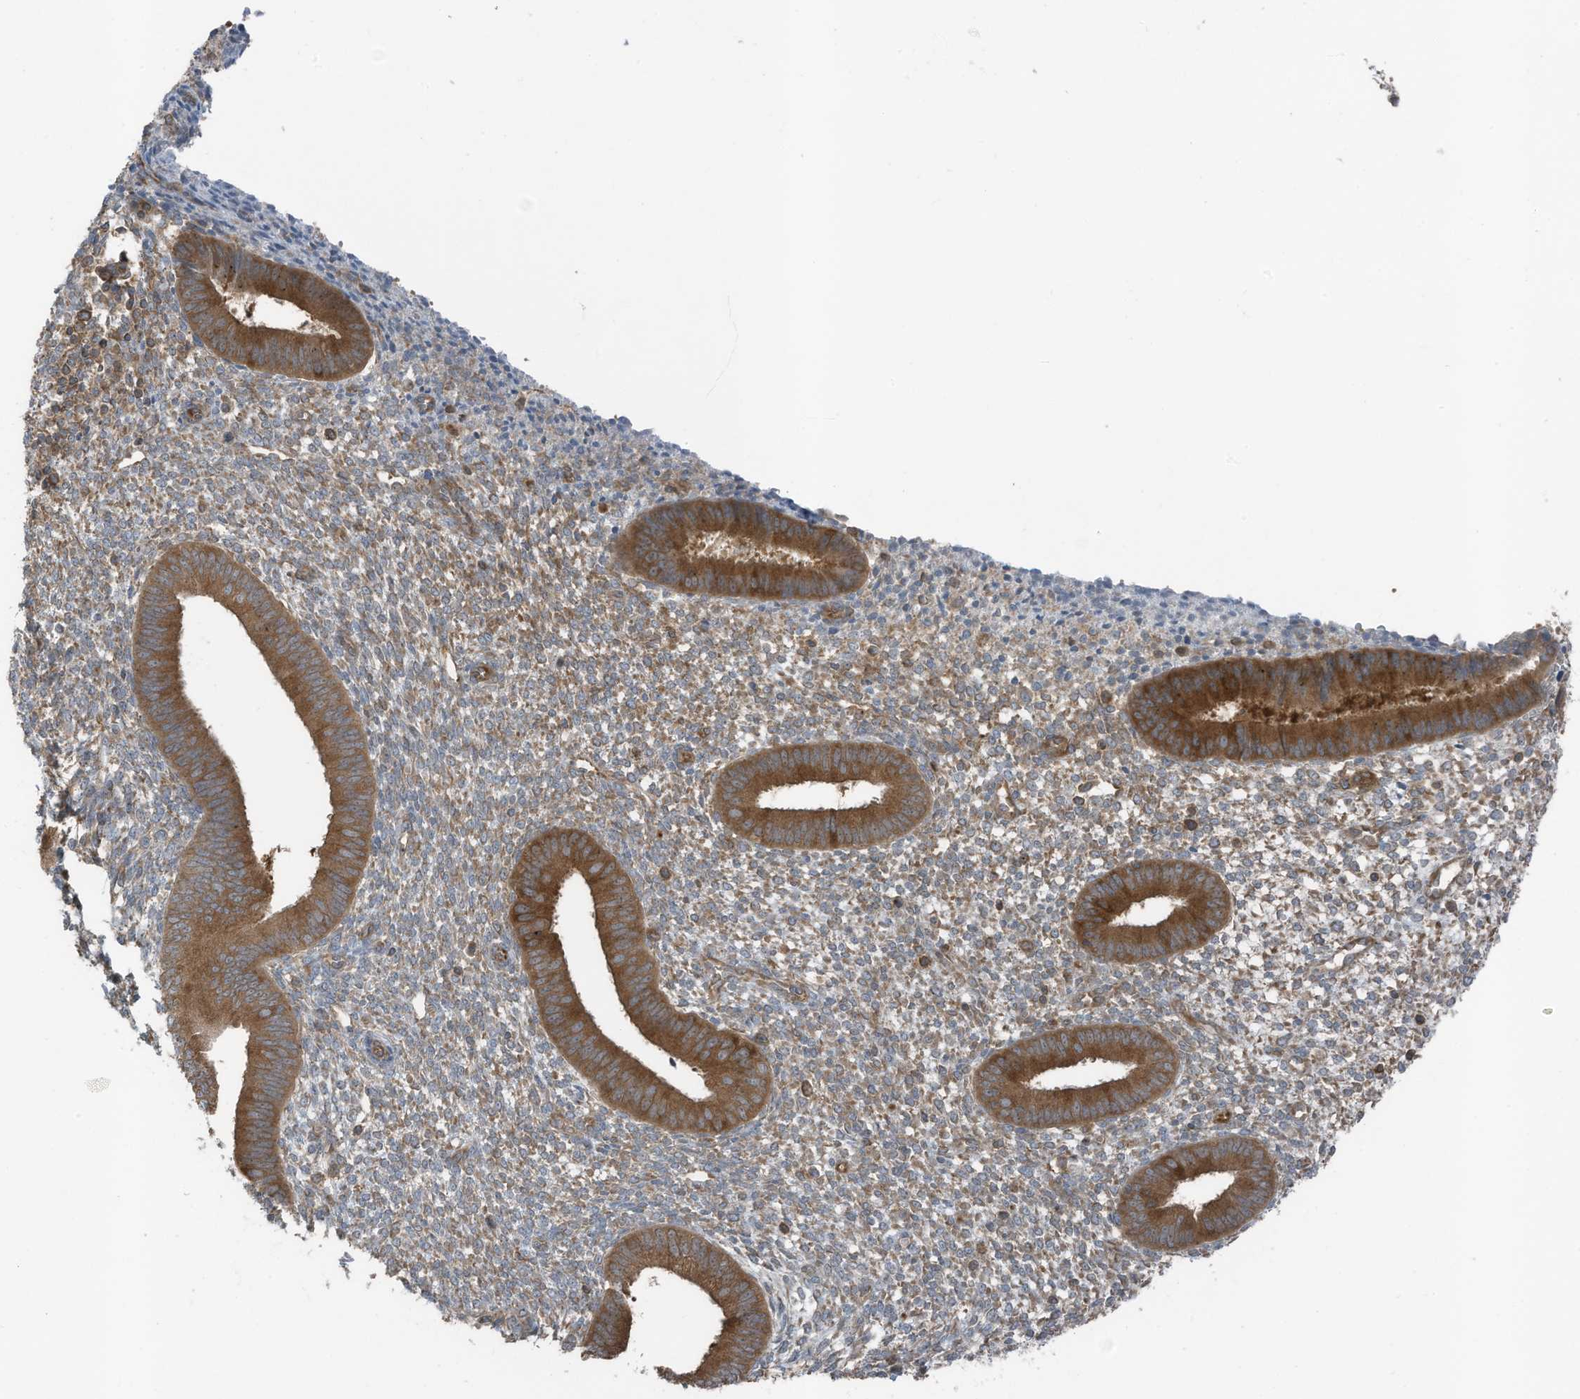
{"staining": {"intensity": "strong", "quantity": "<25%", "location": "cytoplasmic/membranous"}, "tissue": "endometrium", "cell_type": "Cells in endometrial stroma", "image_type": "normal", "snomed": [{"axis": "morphology", "description": "Normal tissue, NOS"}, {"axis": "topography", "description": "Endometrium"}], "caption": "Protein analysis of benign endometrium demonstrates strong cytoplasmic/membranous staining in approximately <25% of cells in endometrial stroma.", "gene": "TXNDC9", "patient": {"sex": "female", "age": 46}}